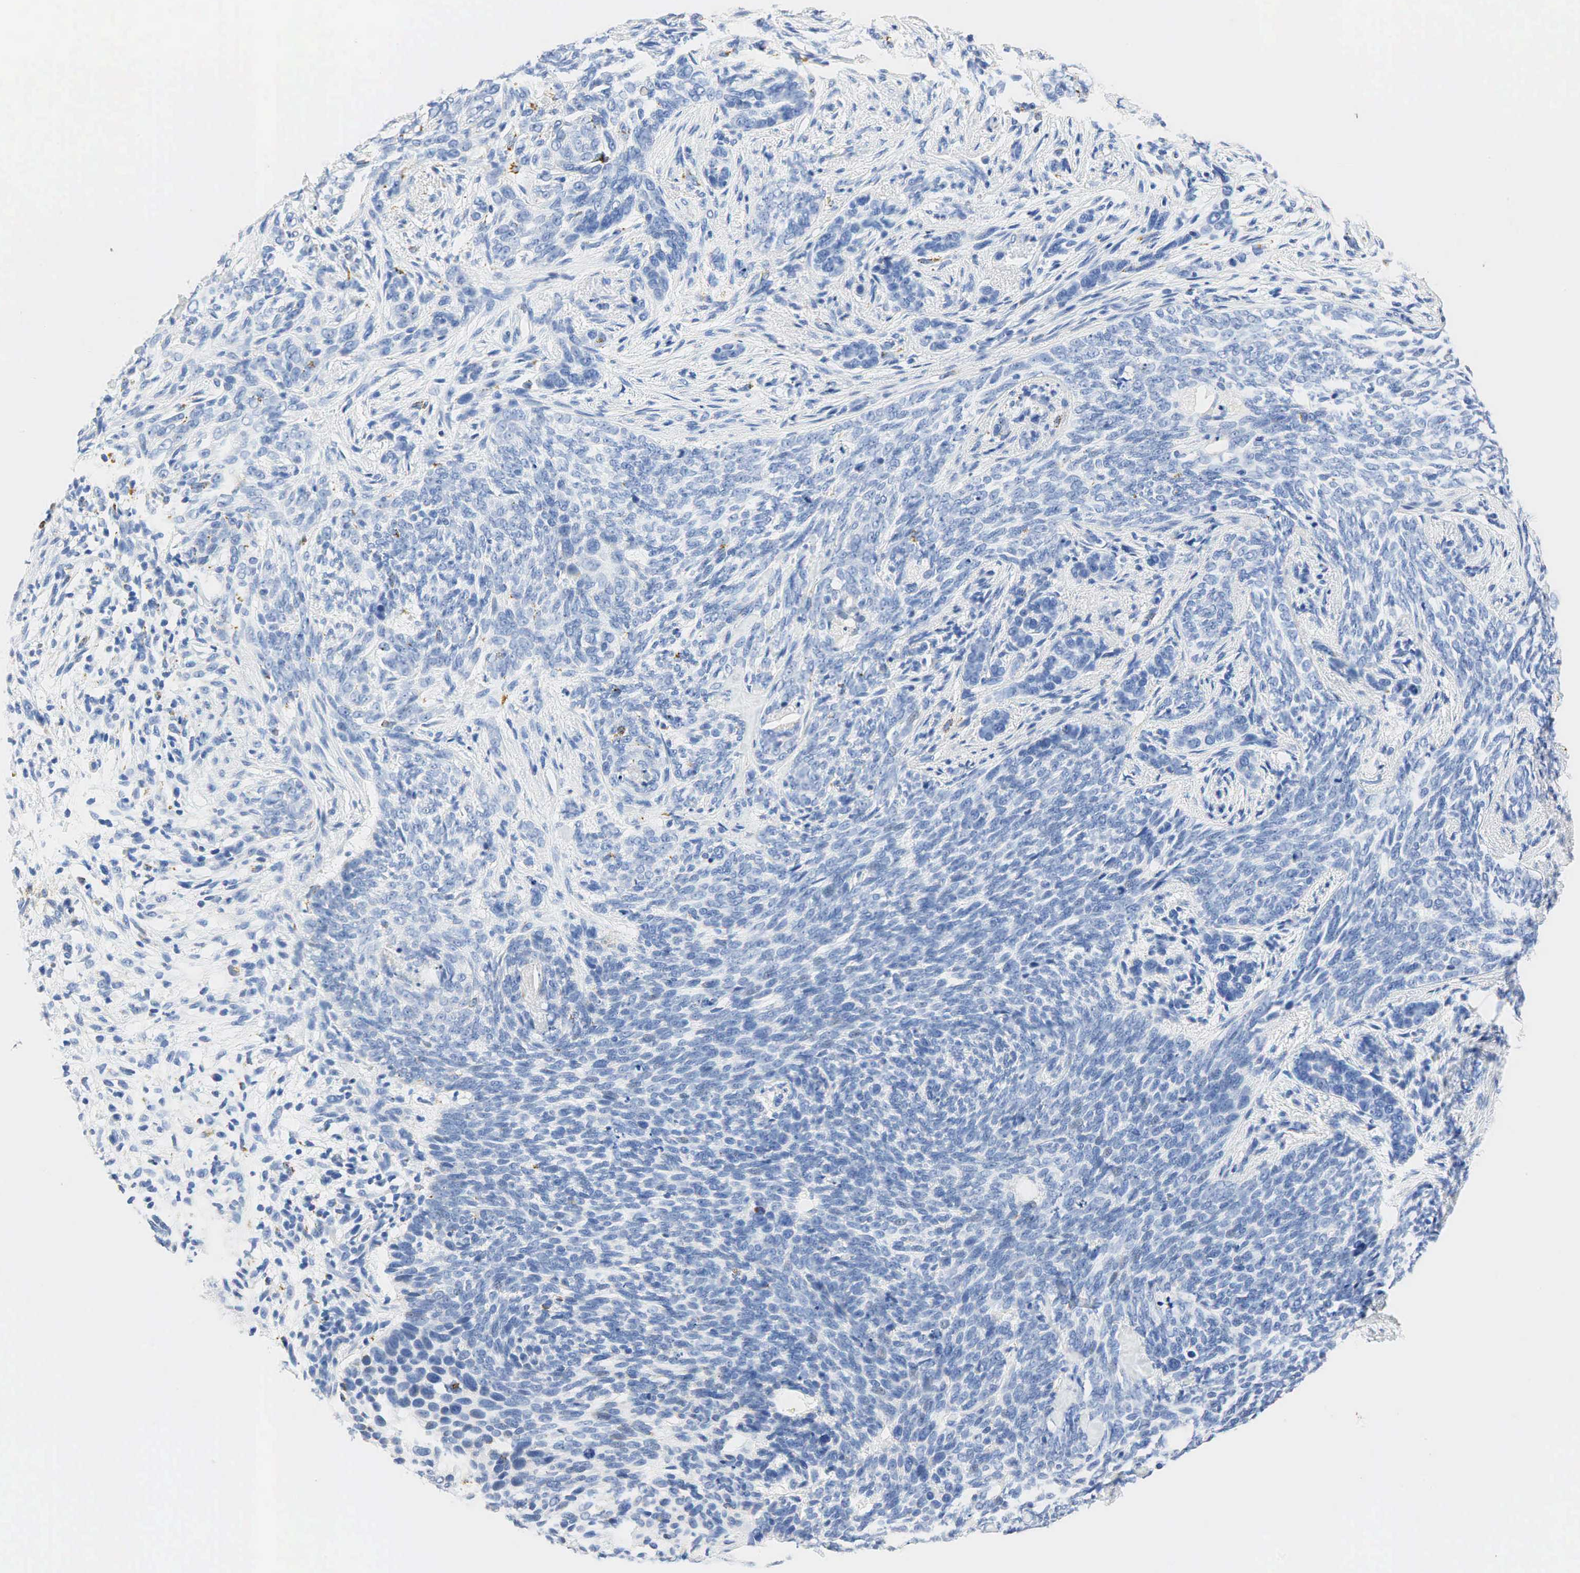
{"staining": {"intensity": "negative", "quantity": "none", "location": "none"}, "tissue": "skin cancer", "cell_type": "Tumor cells", "image_type": "cancer", "snomed": [{"axis": "morphology", "description": "Basal cell carcinoma"}, {"axis": "topography", "description": "Skin"}], "caption": "This photomicrograph is of basal cell carcinoma (skin) stained with IHC to label a protein in brown with the nuclei are counter-stained blue. There is no positivity in tumor cells.", "gene": "SYP", "patient": {"sex": "male", "age": 89}}